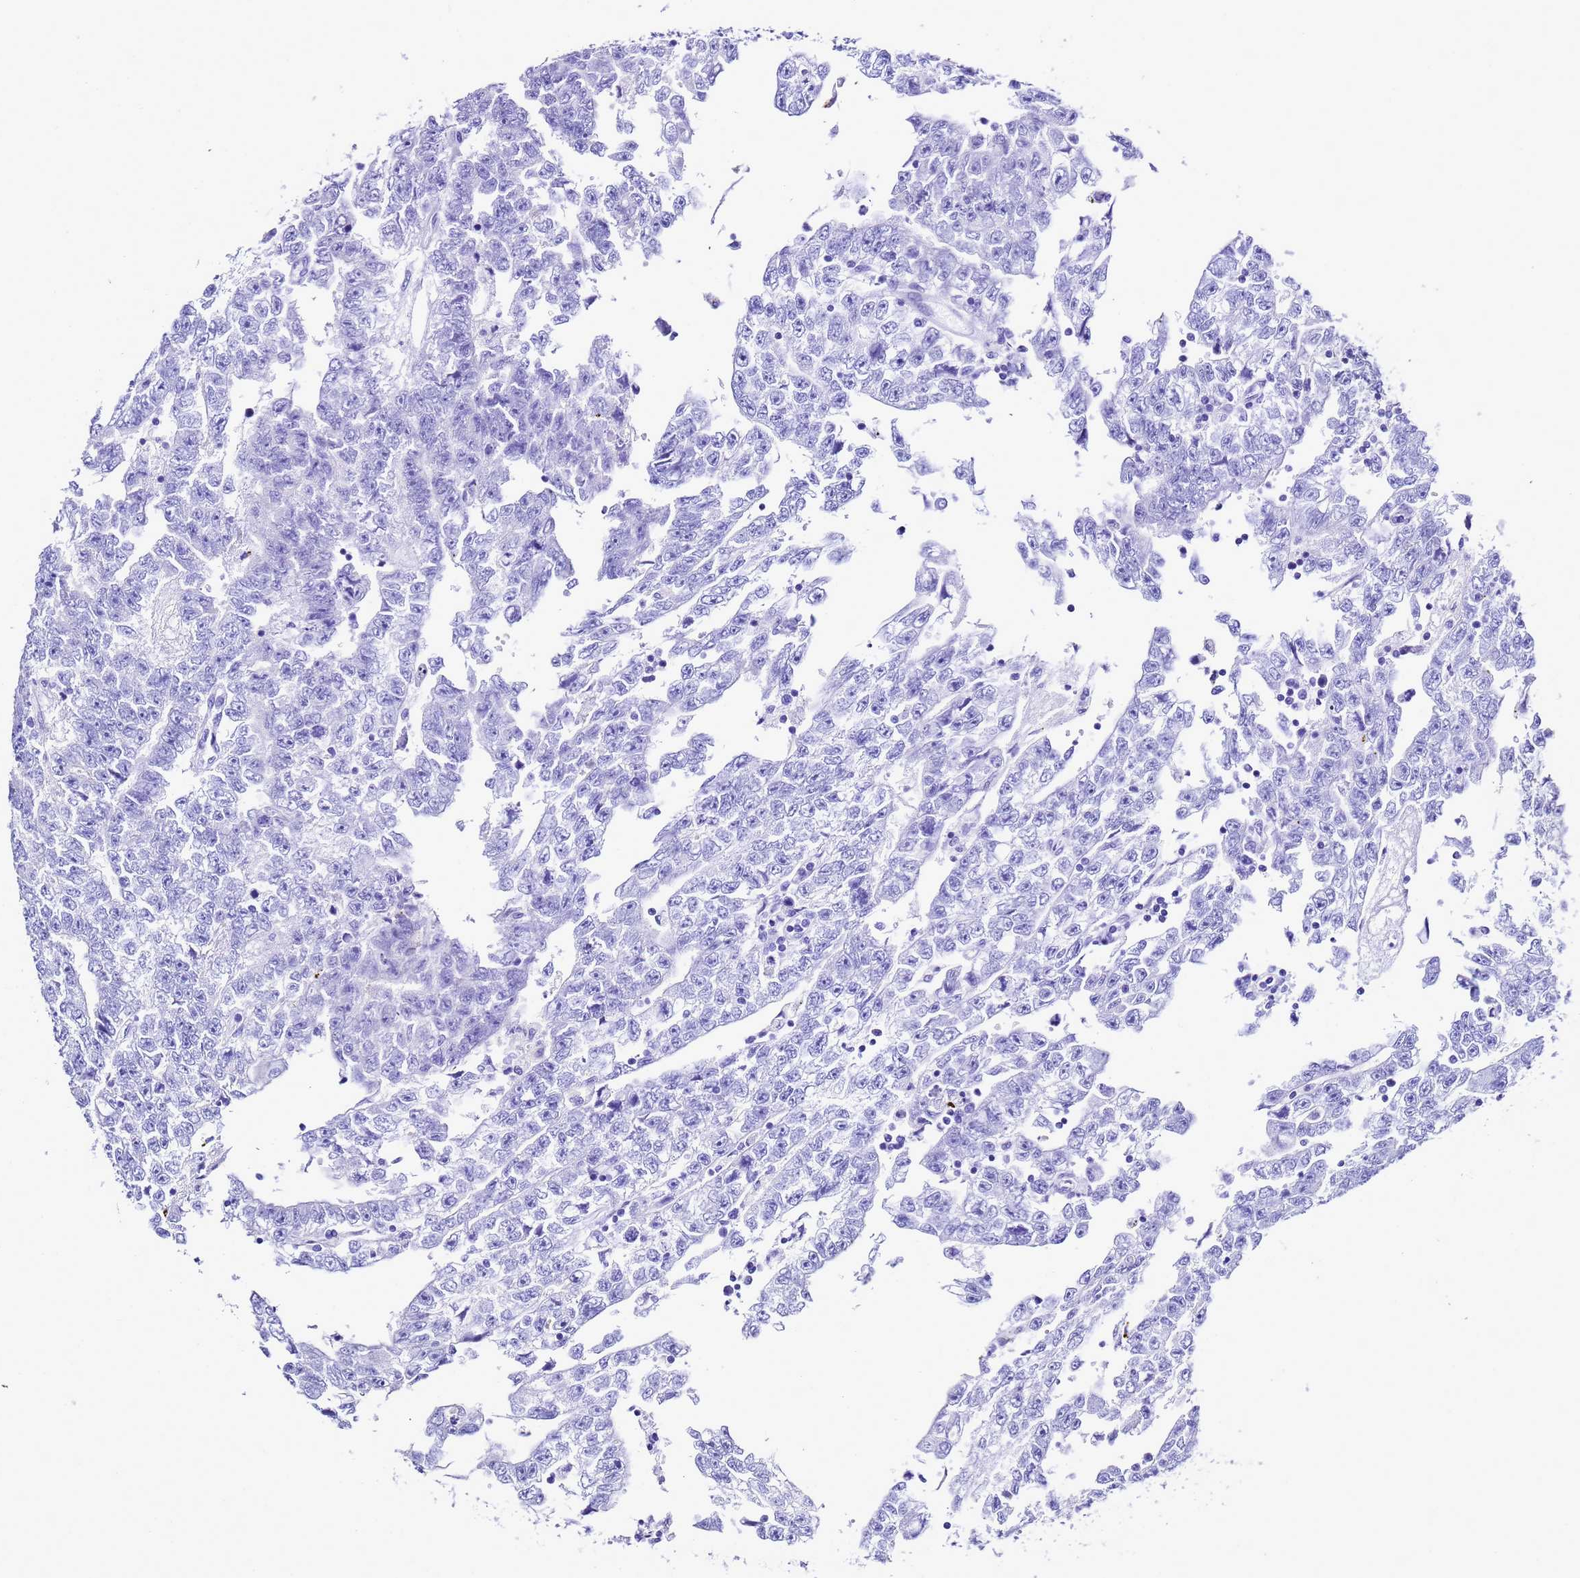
{"staining": {"intensity": "negative", "quantity": "none", "location": "none"}, "tissue": "testis cancer", "cell_type": "Tumor cells", "image_type": "cancer", "snomed": [{"axis": "morphology", "description": "Carcinoma, Embryonal, NOS"}, {"axis": "topography", "description": "Testis"}], "caption": "A high-resolution image shows immunohistochemistry (IHC) staining of testis cancer (embryonal carcinoma), which reveals no significant staining in tumor cells.", "gene": "LIPF", "patient": {"sex": "male", "age": 25}}